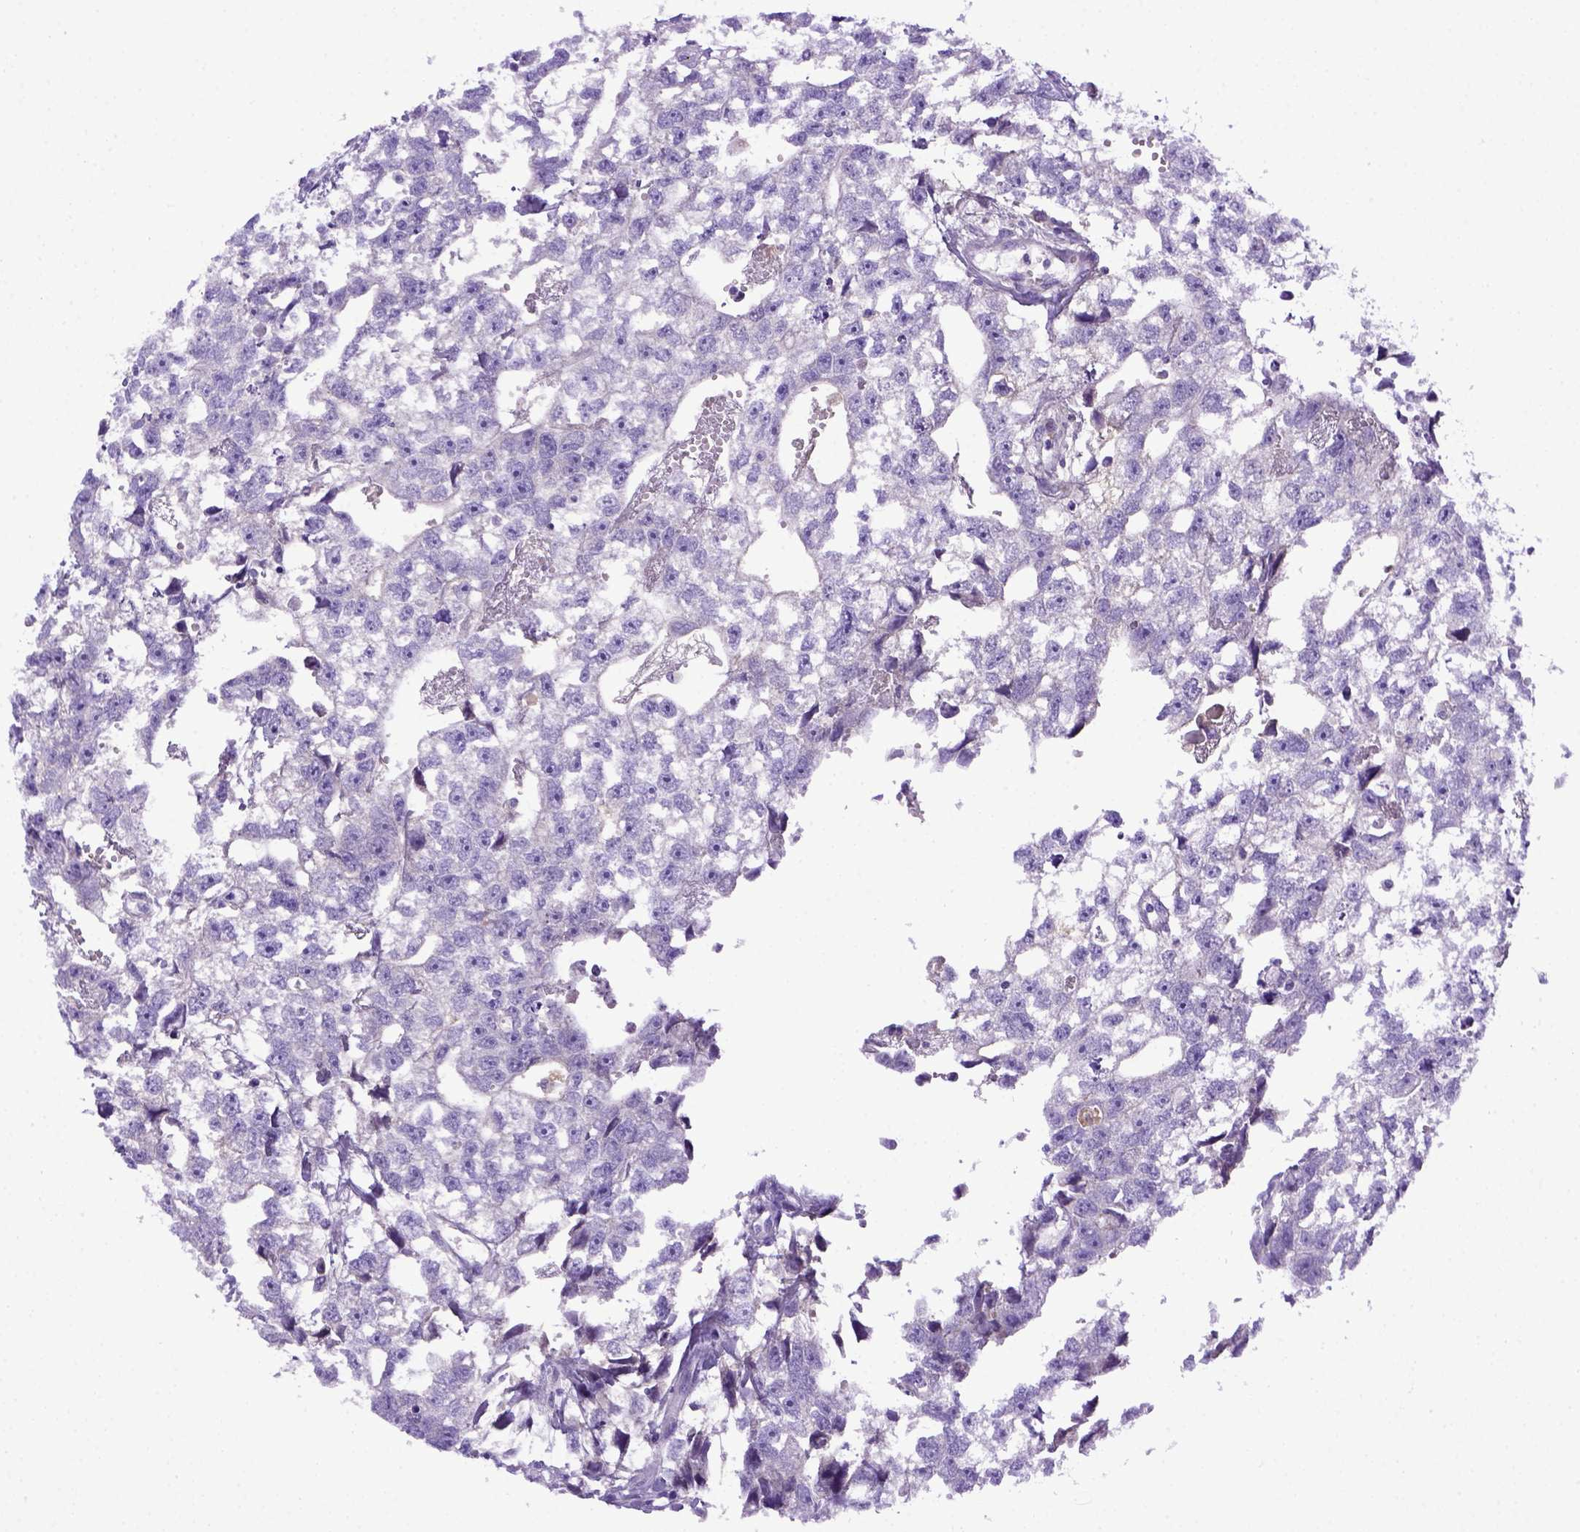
{"staining": {"intensity": "negative", "quantity": "none", "location": "none"}, "tissue": "testis cancer", "cell_type": "Tumor cells", "image_type": "cancer", "snomed": [{"axis": "morphology", "description": "Carcinoma, Embryonal, NOS"}, {"axis": "morphology", "description": "Teratoma, malignant, NOS"}, {"axis": "topography", "description": "Testis"}], "caption": "Protein analysis of testis cancer shows no significant positivity in tumor cells. The staining was performed using DAB (3,3'-diaminobenzidine) to visualize the protein expression in brown, while the nuclei were stained in blue with hematoxylin (Magnification: 20x).", "gene": "ITIH4", "patient": {"sex": "male", "age": 44}}